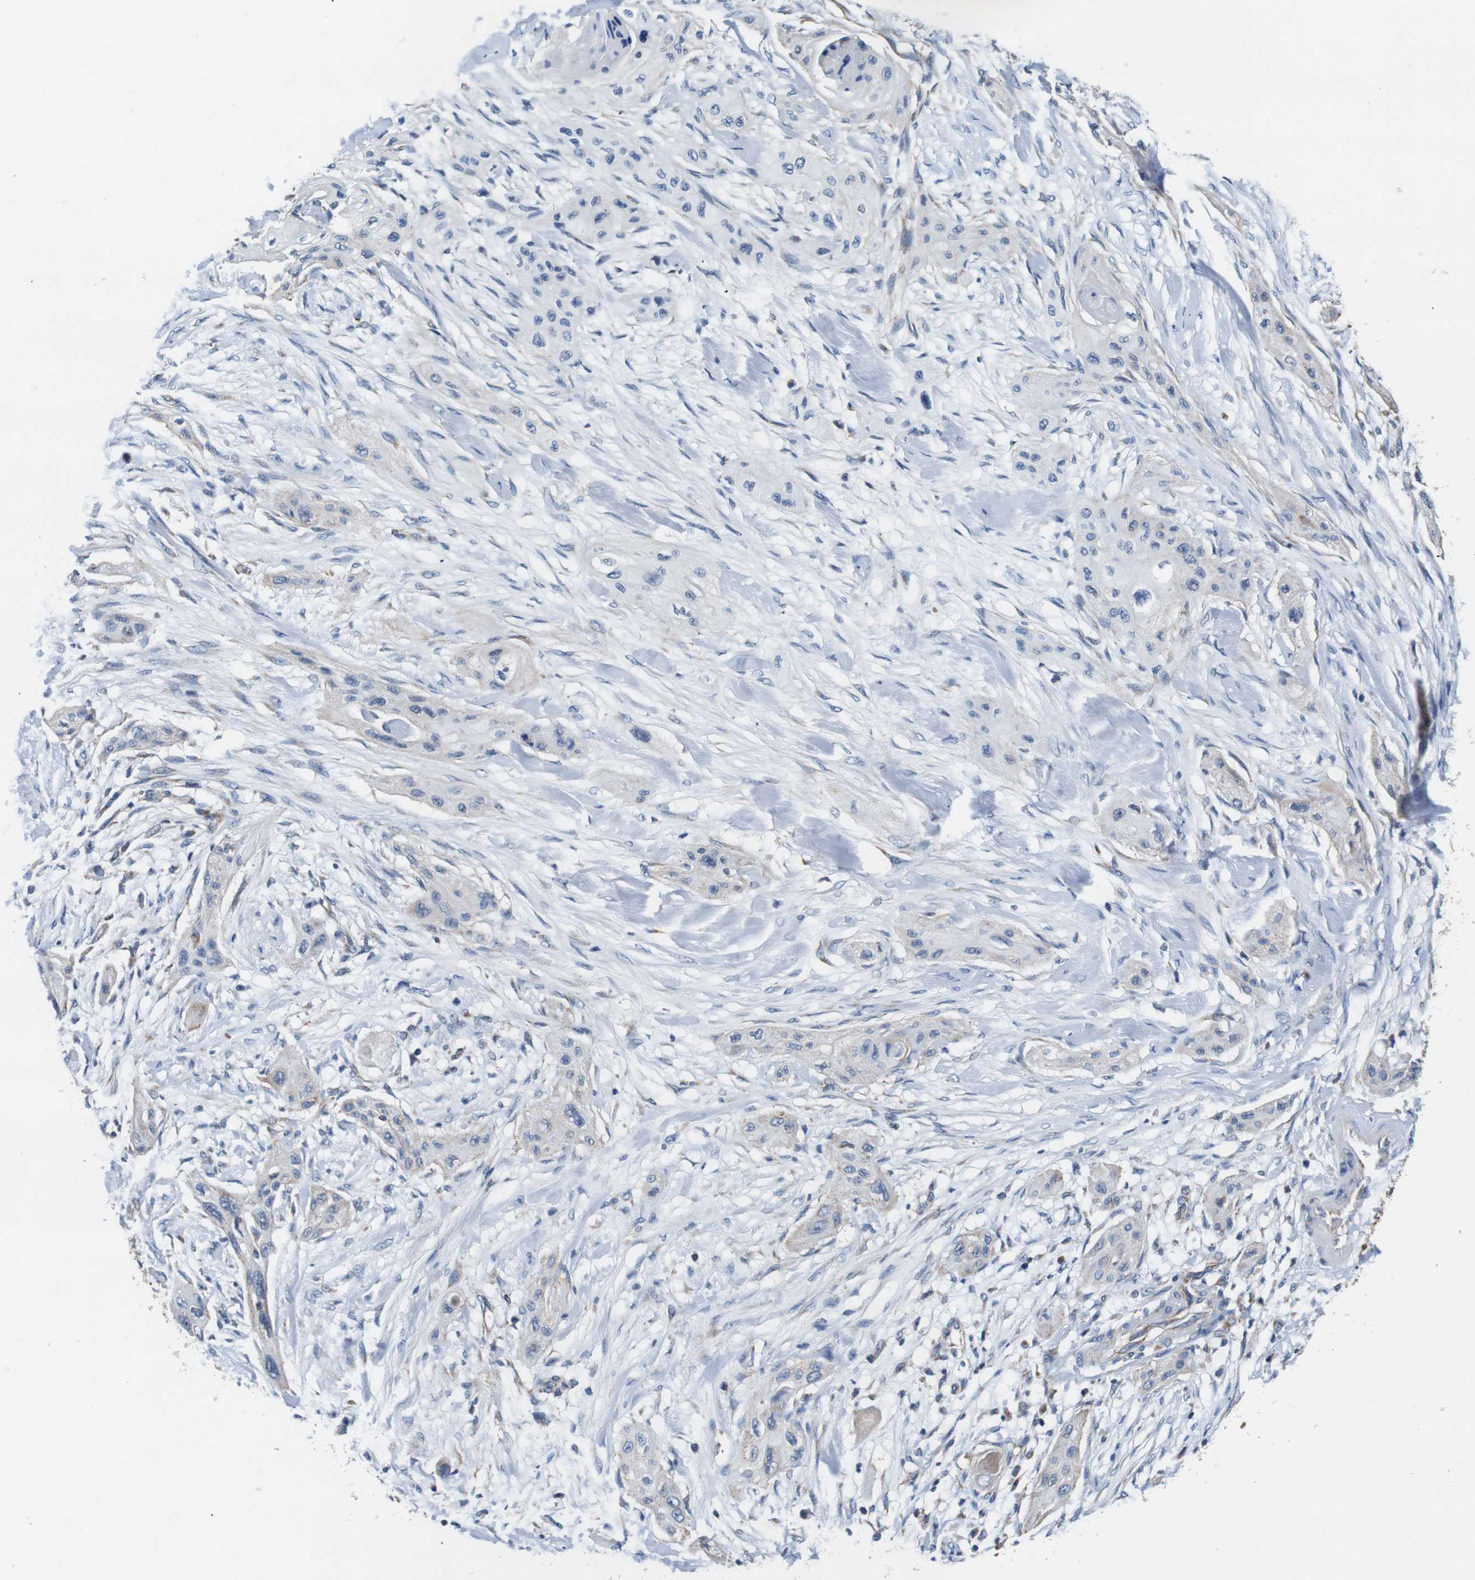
{"staining": {"intensity": "negative", "quantity": "none", "location": "none"}, "tissue": "lung cancer", "cell_type": "Tumor cells", "image_type": "cancer", "snomed": [{"axis": "morphology", "description": "Squamous cell carcinoma, NOS"}, {"axis": "topography", "description": "Lung"}], "caption": "Tumor cells are negative for protein expression in human lung cancer (squamous cell carcinoma).", "gene": "LRP4", "patient": {"sex": "female", "age": 47}}